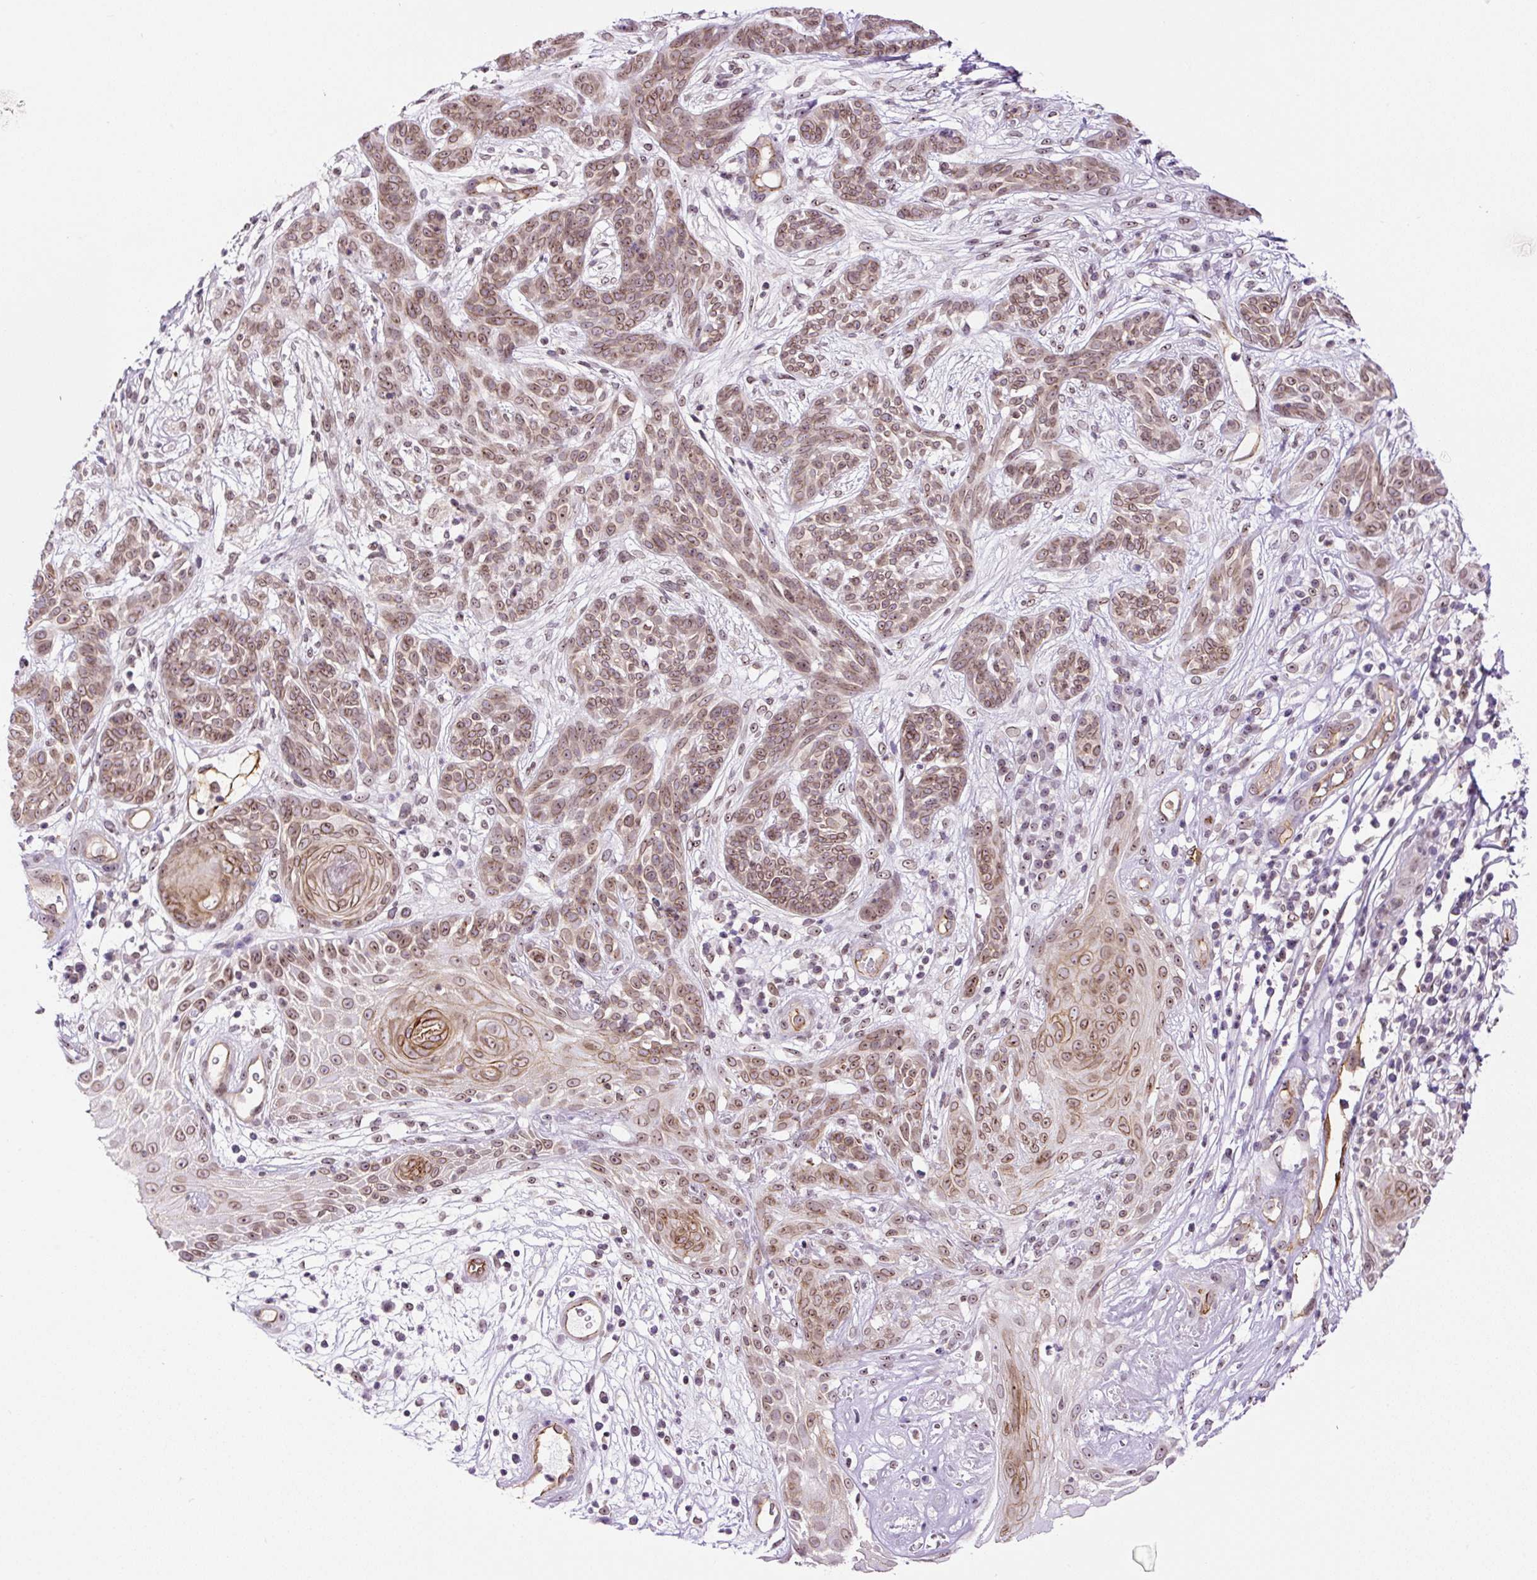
{"staining": {"intensity": "moderate", "quantity": ">75%", "location": "cytoplasmic/membranous,nuclear"}, "tissue": "skin cancer", "cell_type": "Tumor cells", "image_type": "cancer", "snomed": [{"axis": "morphology", "description": "Basal cell carcinoma"}, {"axis": "topography", "description": "Skin"}, {"axis": "topography", "description": "Skin, foot"}], "caption": "Approximately >75% of tumor cells in skin cancer (basal cell carcinoma) display moderate cytoplasmic/membranous and nuclear protein staining as visualized by brown immunohistochemical staining.", "gene": "MYO5C", "patient": {"sex": "female", "age": 86}}